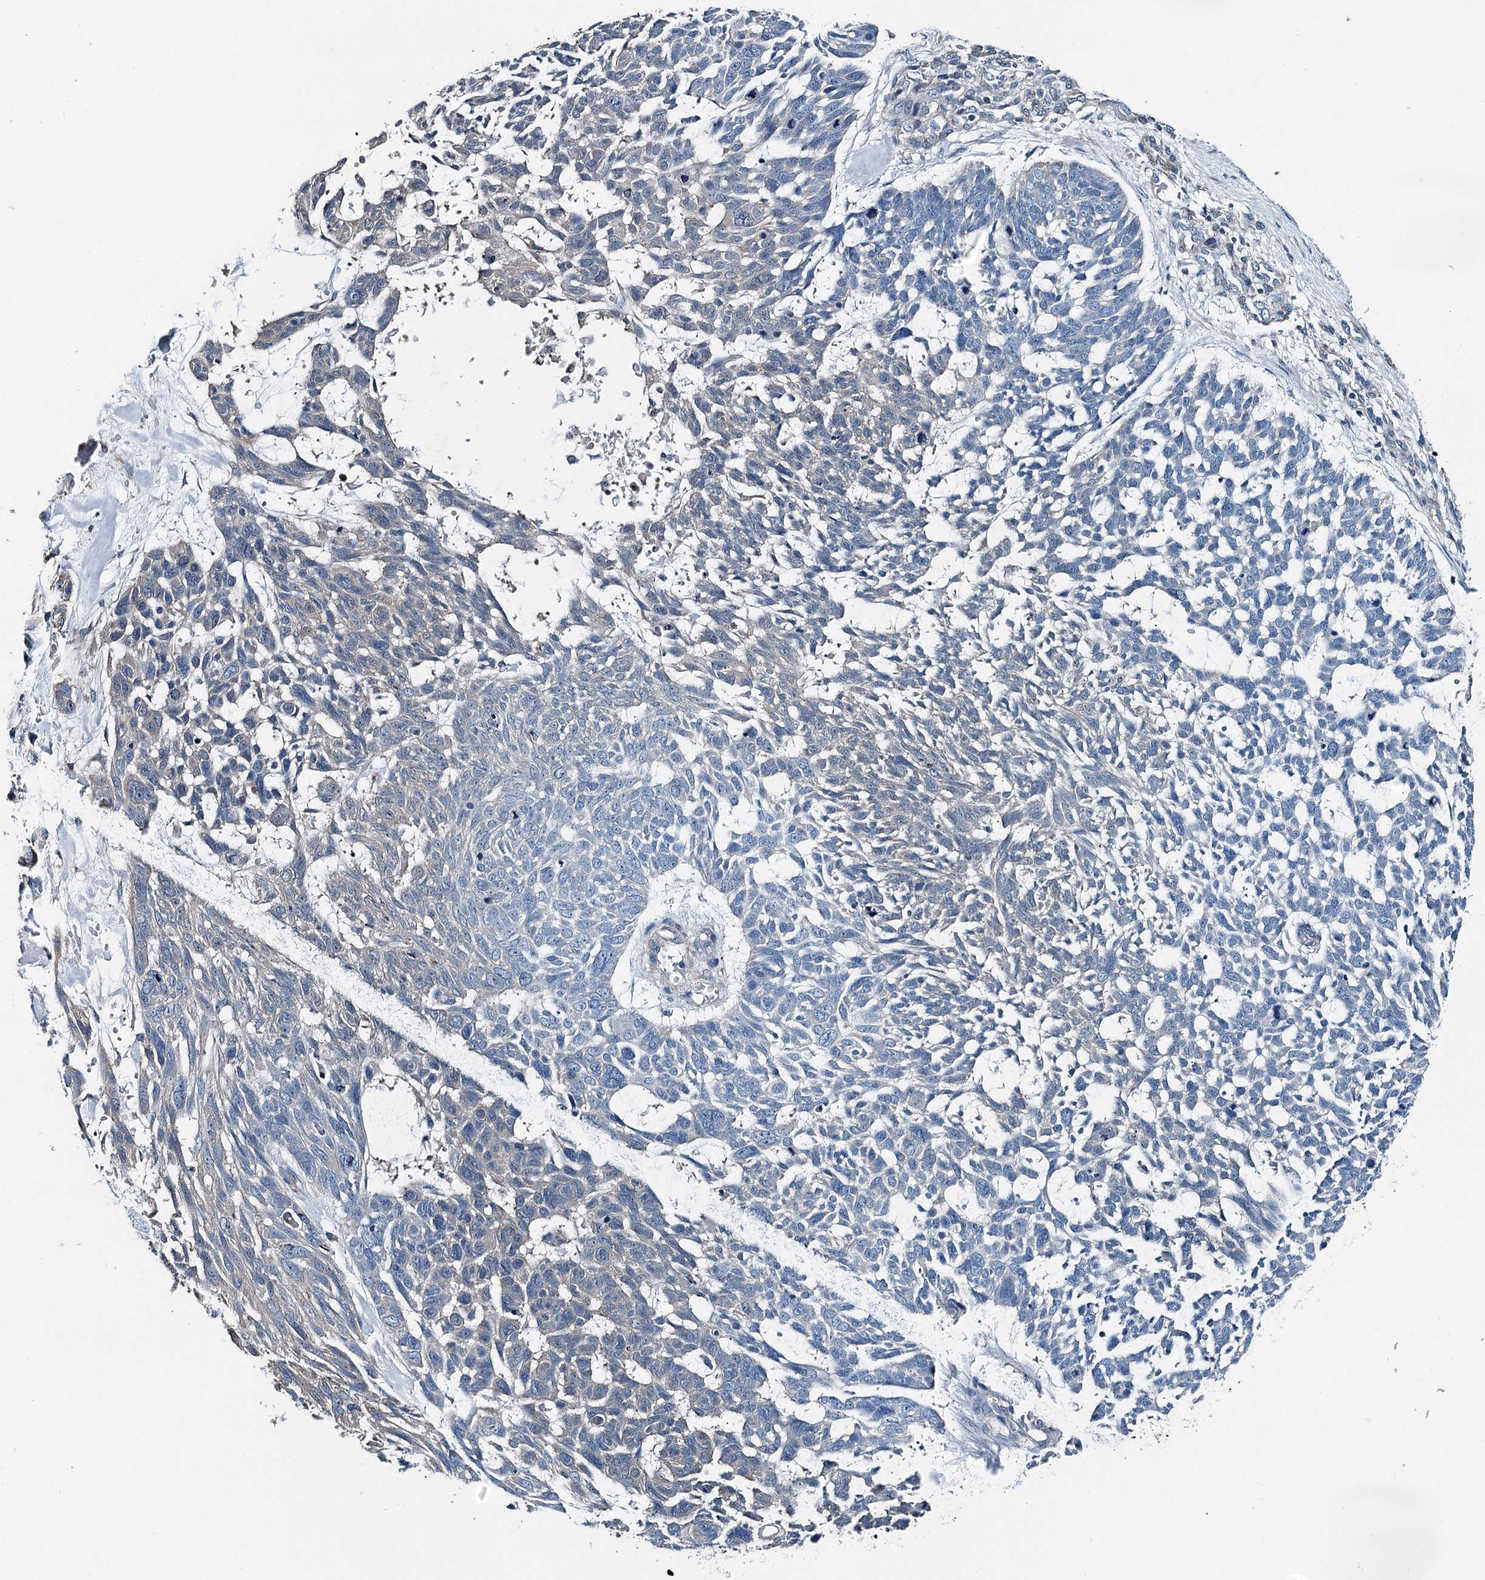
{"staining": {"intensity": "negative", "quantity": "none", "location": "none"}, "tissue": "skin cancer", "cell_type": "Tumor cells", "image_type": "cancer", "snomed": [{"axis": "morphology", "description": "Basal cell carcinoma"}, {"axis": "topography", "description": "Skin"}], "caption": "This is an immunohistochemistry histopathology image of skin cancer. There is no positivity in tumor cells.", "gene": "BHMT", "patient": {"sex": "male", "age": 88}}